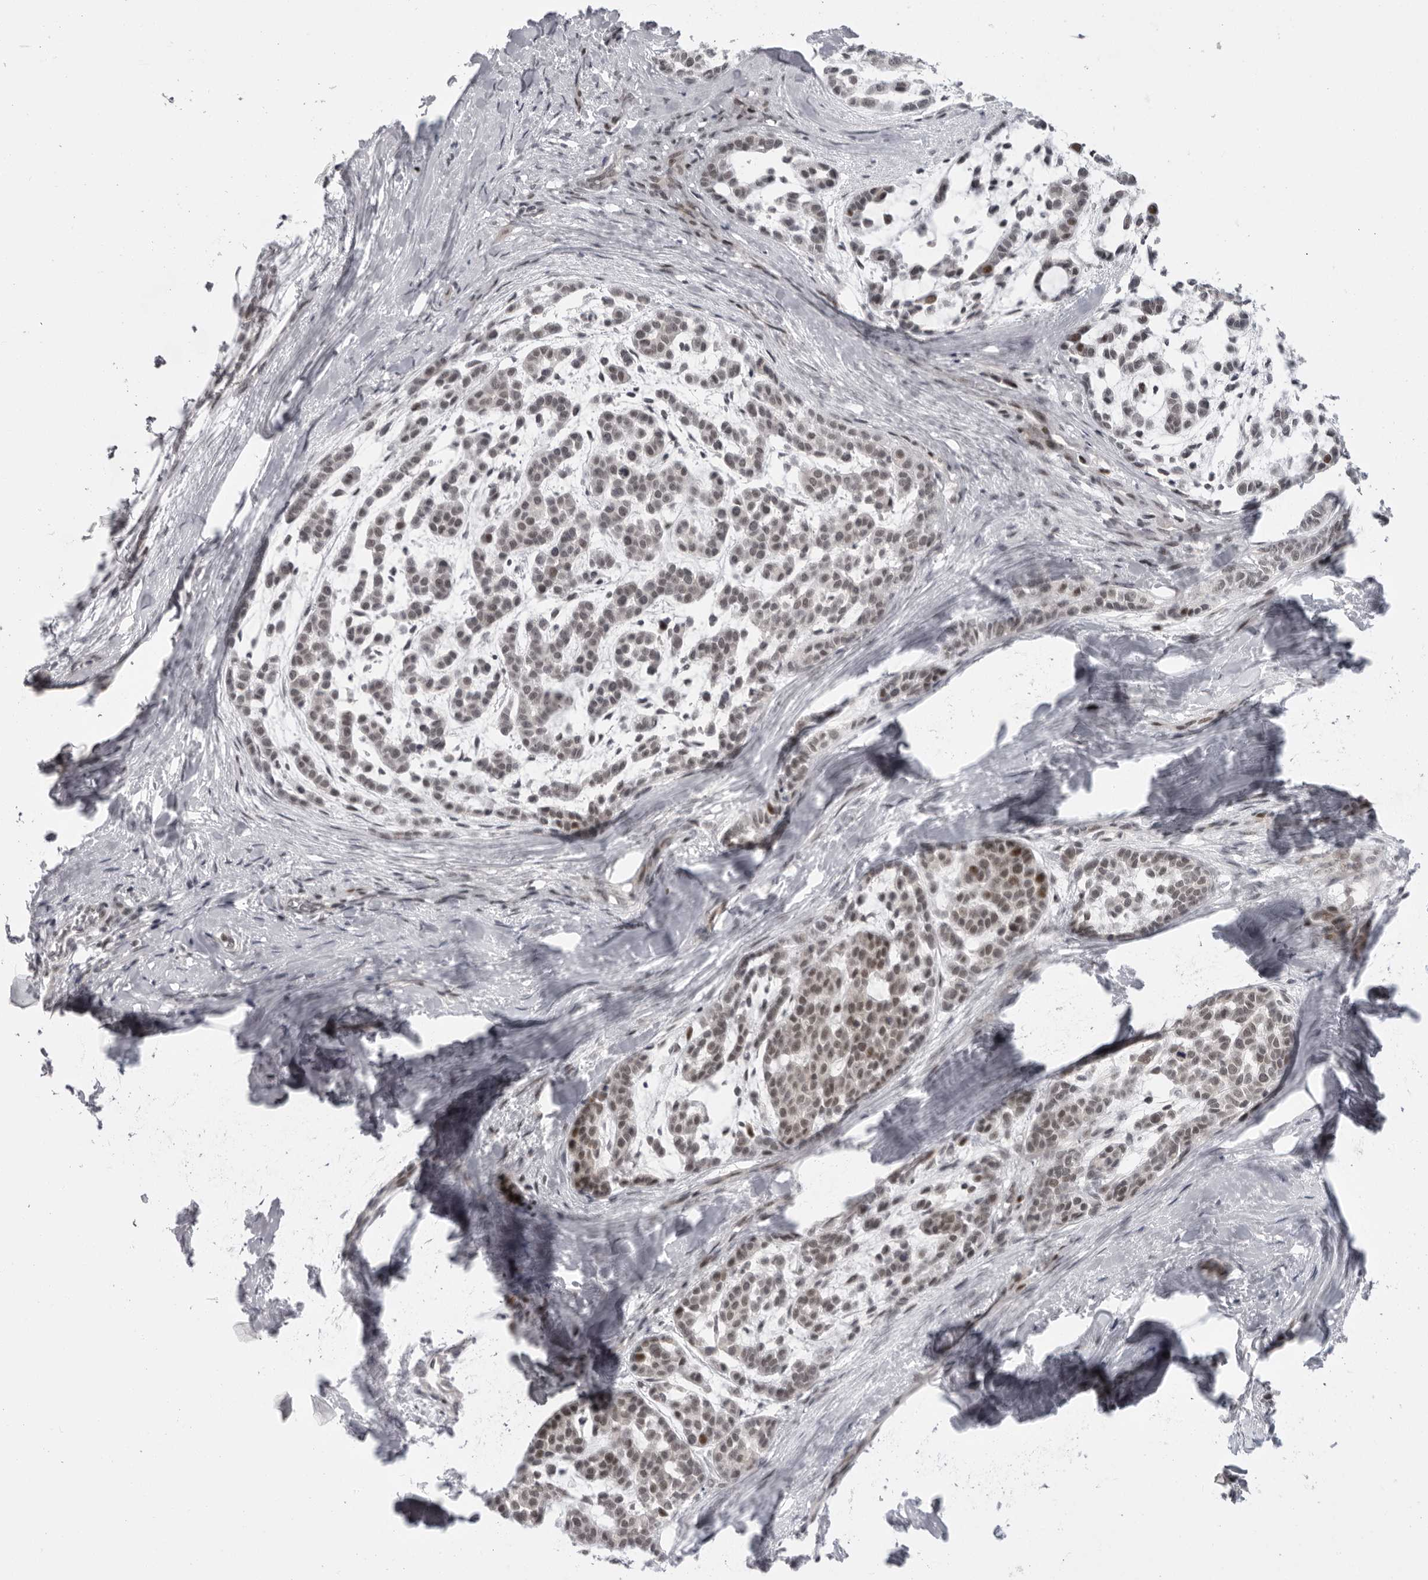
{"staining": {"intensity": "weak", "quantity": ">75%", "location": "nuclear"}, "tissue": "head and neck cancer", "cell_type": "Tumor cells", "image_type": "cancer", "snomed": [{"axis": "morphology", "description": "Adenocarcinoma, NOS"}, {"axis": "morphology", "description": "Adenoma, NOS"}, {"axis": "topography", "description": "Head-Neck"}], "caption": "Protein staining of head and neck cancer tissue shows weak nuclear staining in approximately >75% of tumor cells.", "gene": "ALPK2", "patient": {"sex": "female", "age": 55}}